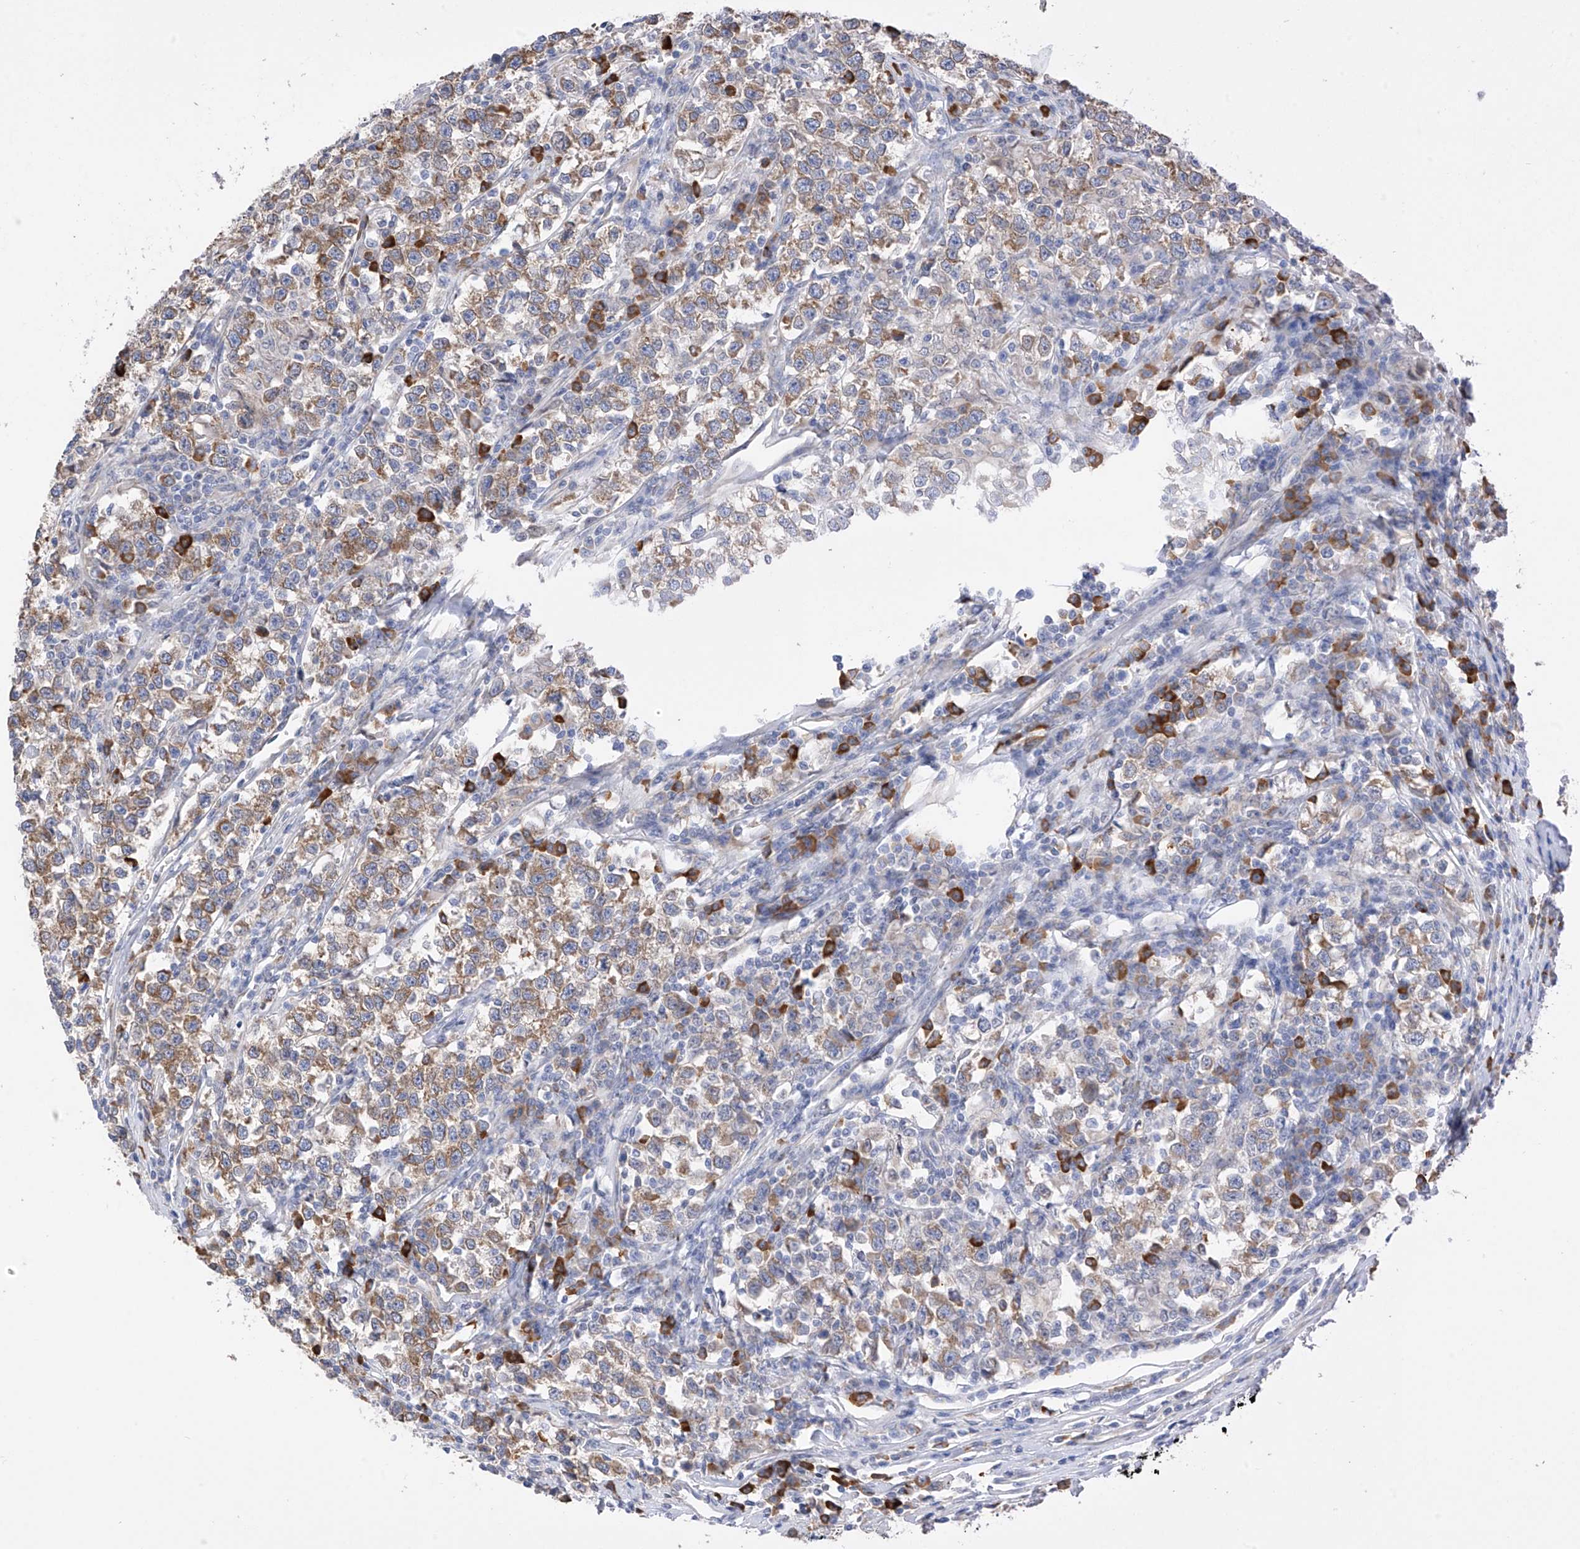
{"staining": {"intensity": "moderate", "quantity": "25%-75%", "location": "cytoplasmic/membranous"}, "tissue": "testis cancer", "cell_type": "Tumor cells", "image_type": "cancer", "snomed": [{"axis": "morphology", "description": "Normal tissue, NOS"}, {"axis": "morphology", "description": "Seminoma, NOS"}, {"axis": "topography", "description": "Testis"}], "caption": "Tumor cells show moderate cytoplasmic/membranous expression in about 25%-75% of cells in testis seminoma.", "gene": "REC8", "patient": {"sex": "male", "age": 43}}